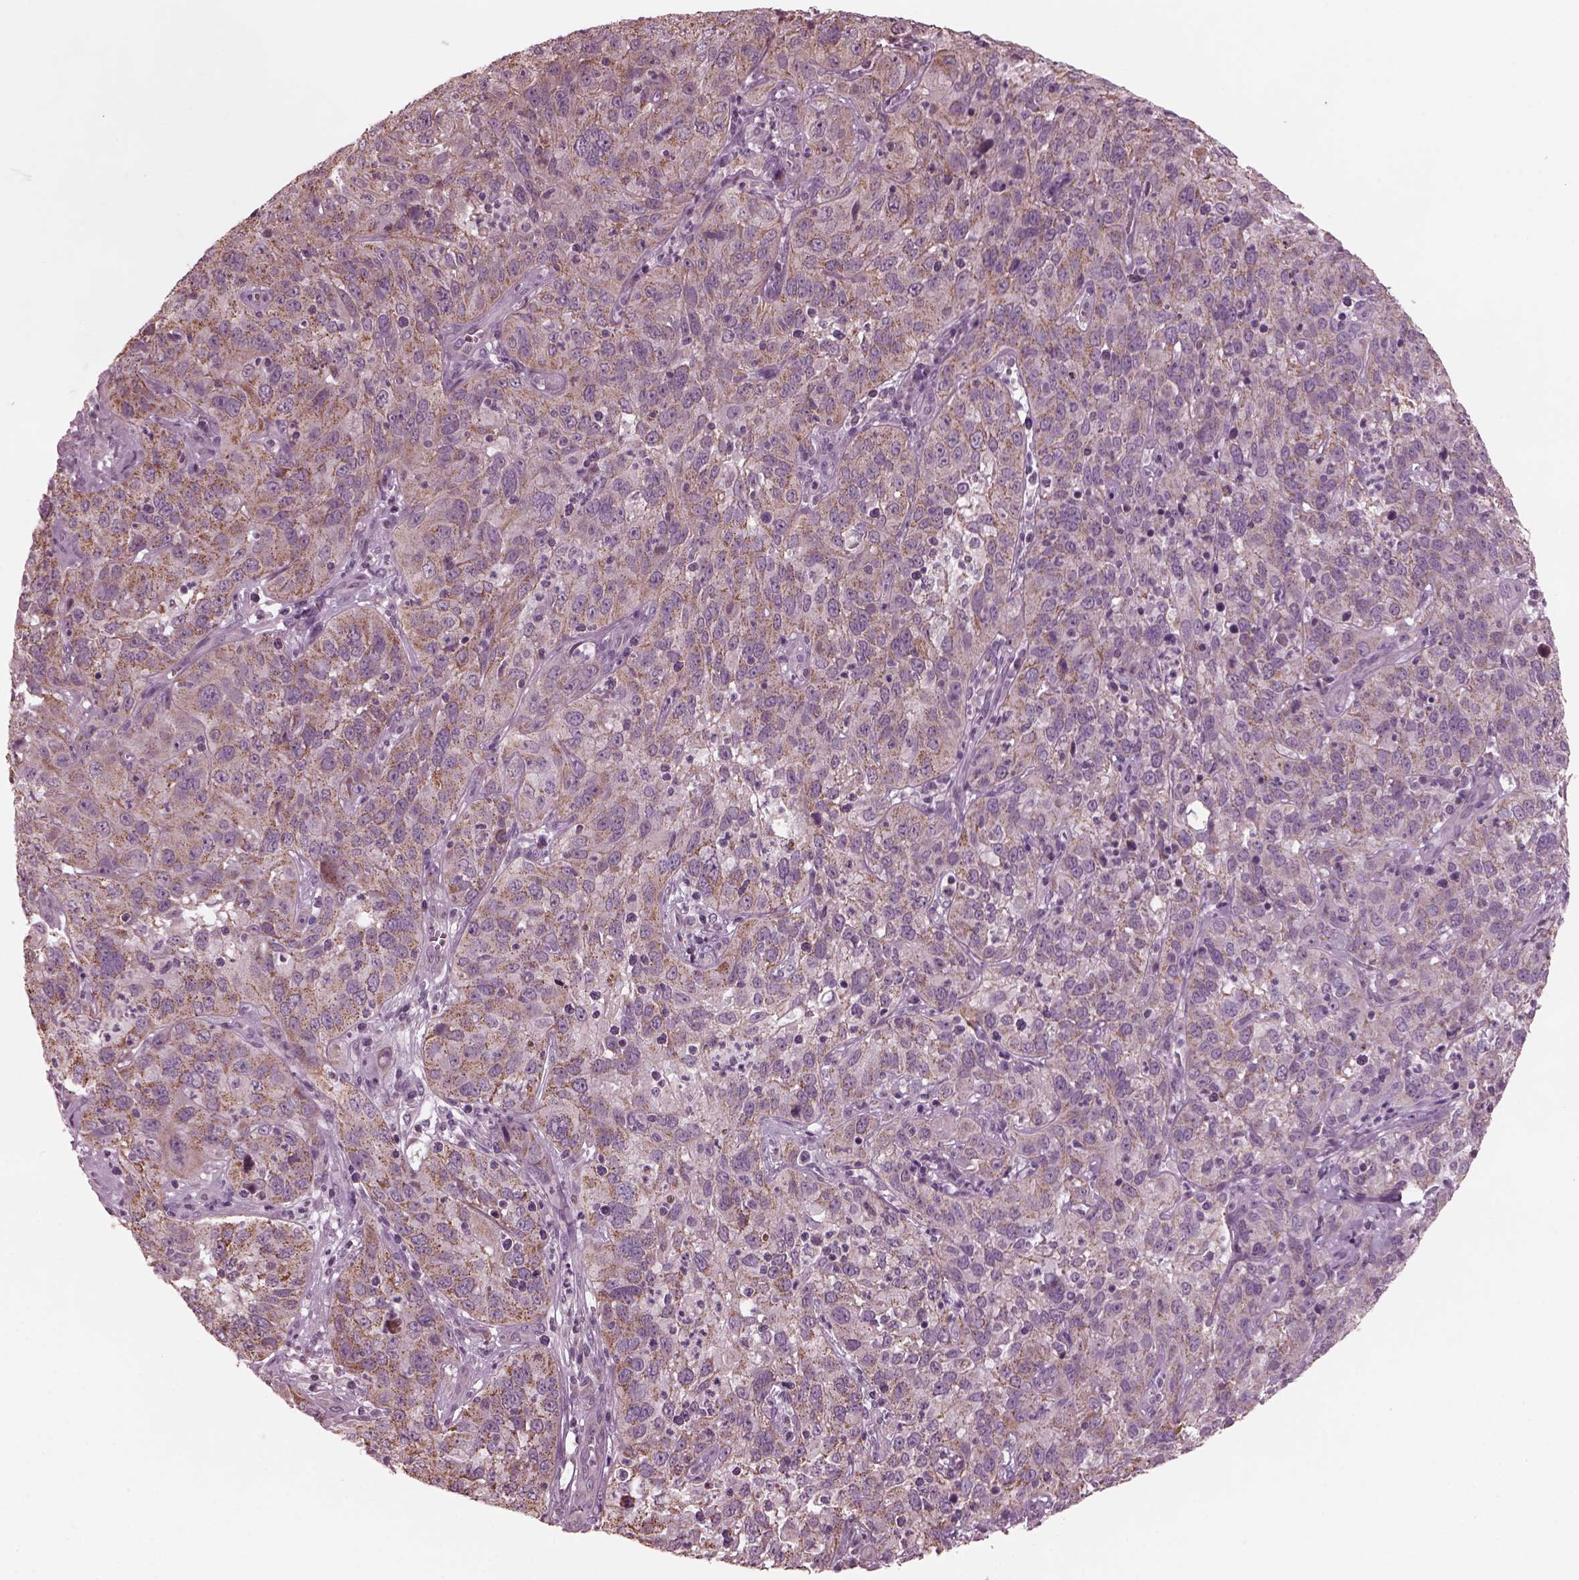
{"staining": {"intensity": "moderate", "quantity": "25%-75%", "location": "cytoplasmic/membranous"}, "tissue": "cervical cancer", "cell_type": "Tumor cells", "image_type": "cancer", "snomed": [{"axis": "morphology", "description": "Squamous cell carcinoma, NOS"}, {"axis": "topography", "description": "Cervix"}], "caption": "Human cervical squamous cell carcinoma stained for a protein (brown) displays moderate cytoplasmic/membranous positive expression in approximately 25%-75% of tumor cells.", "gene": "CELSR3", "patient": {"sex": "female", "age": 32}}